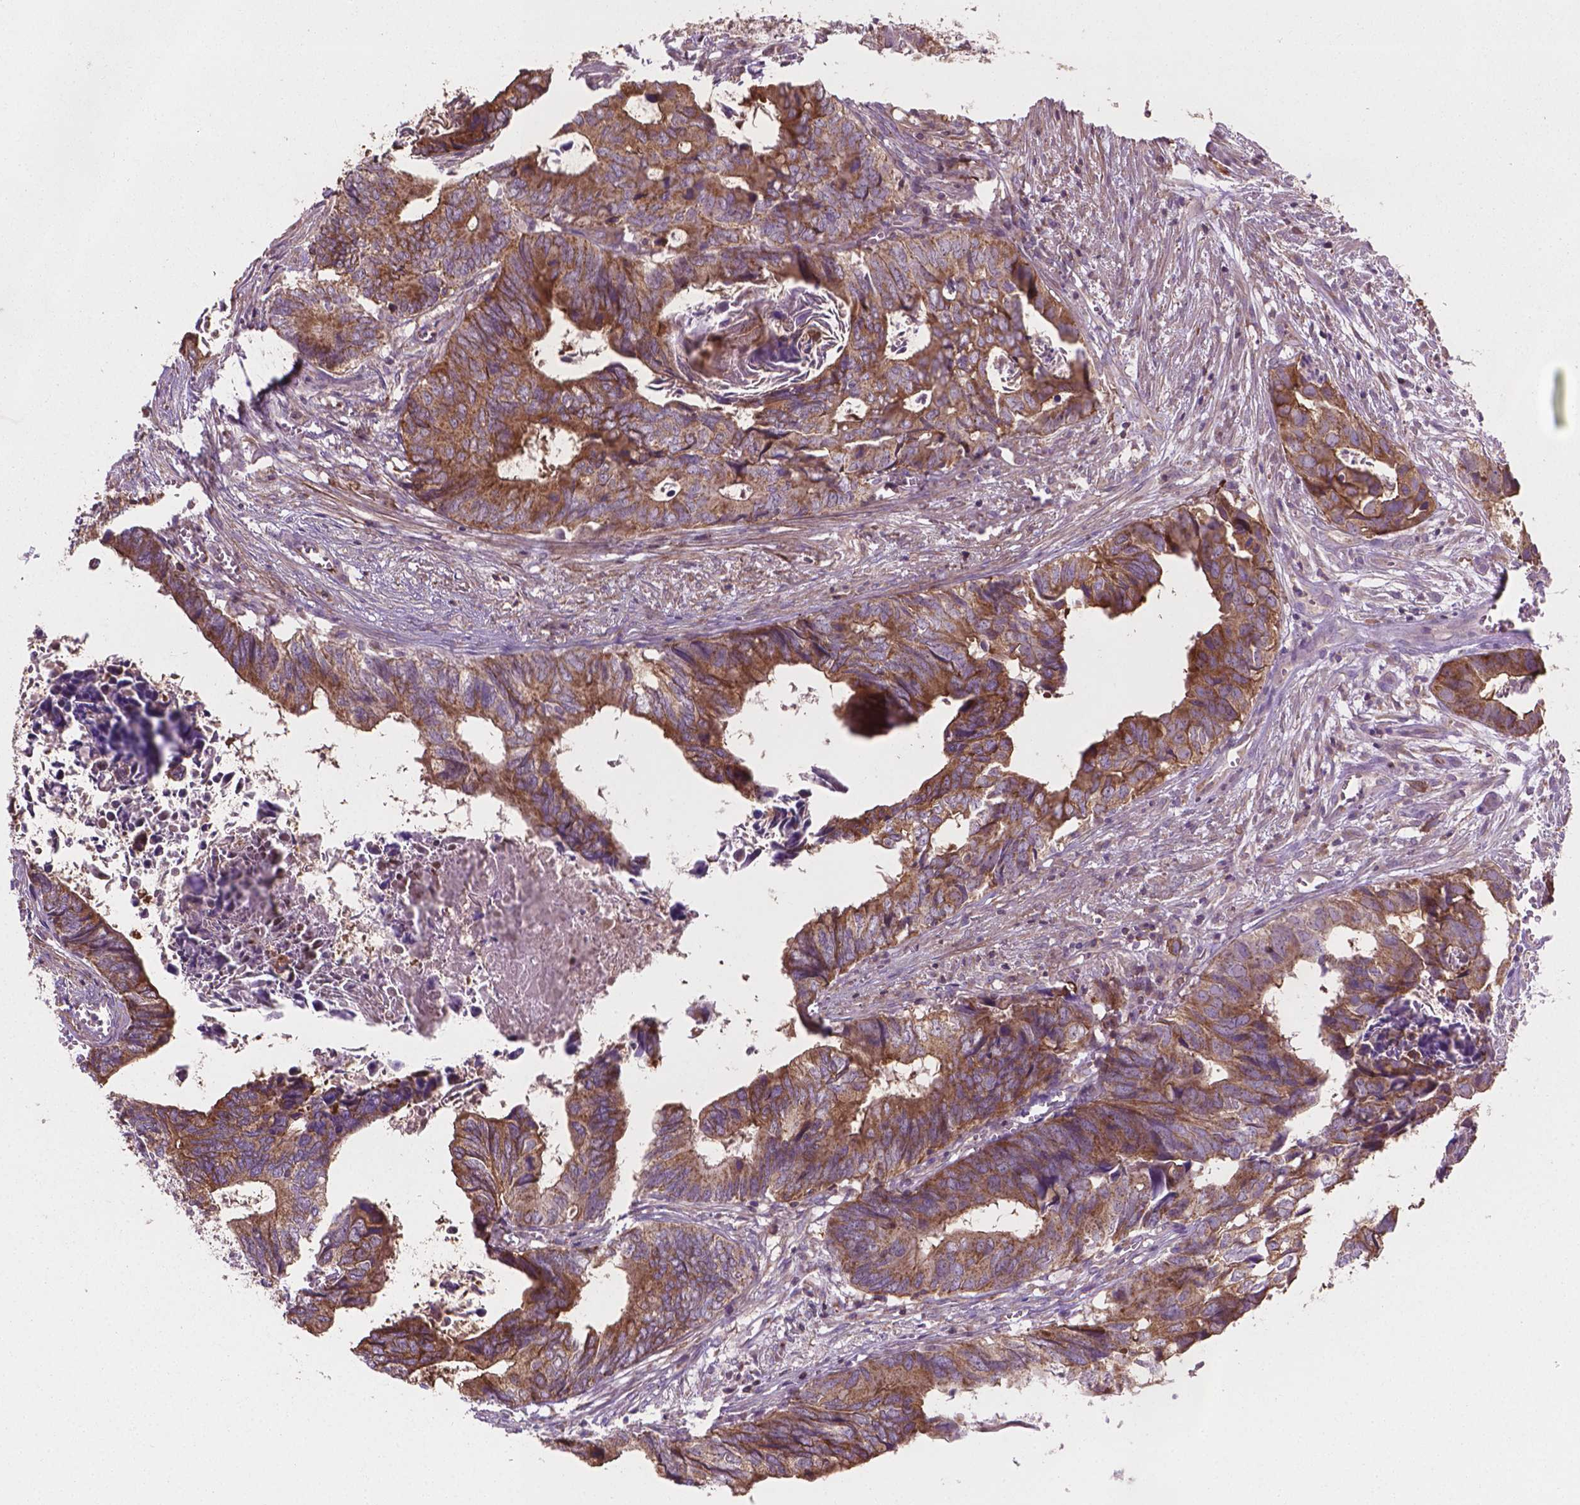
{"staining": {"intensity": "moderate", "quantity": ">75%", "location": "cytoplasmic/membranous"}, "tissue": "colorectal cancer", "cell_type": "Tumor cells", "image_type": "cancer", "snomed": [{"axis": "morphology", "description": "Adenocarcinoma, NOS"}, {"axis": "topography", "description": "Colon"}], "caption": "A brown stain shows moderate cytoplasmic/membranous expression of a protein in human colorectal cancer tumor cells.", "gene": "TCAF1", "patient": {"sex": "female", "age": 82}}